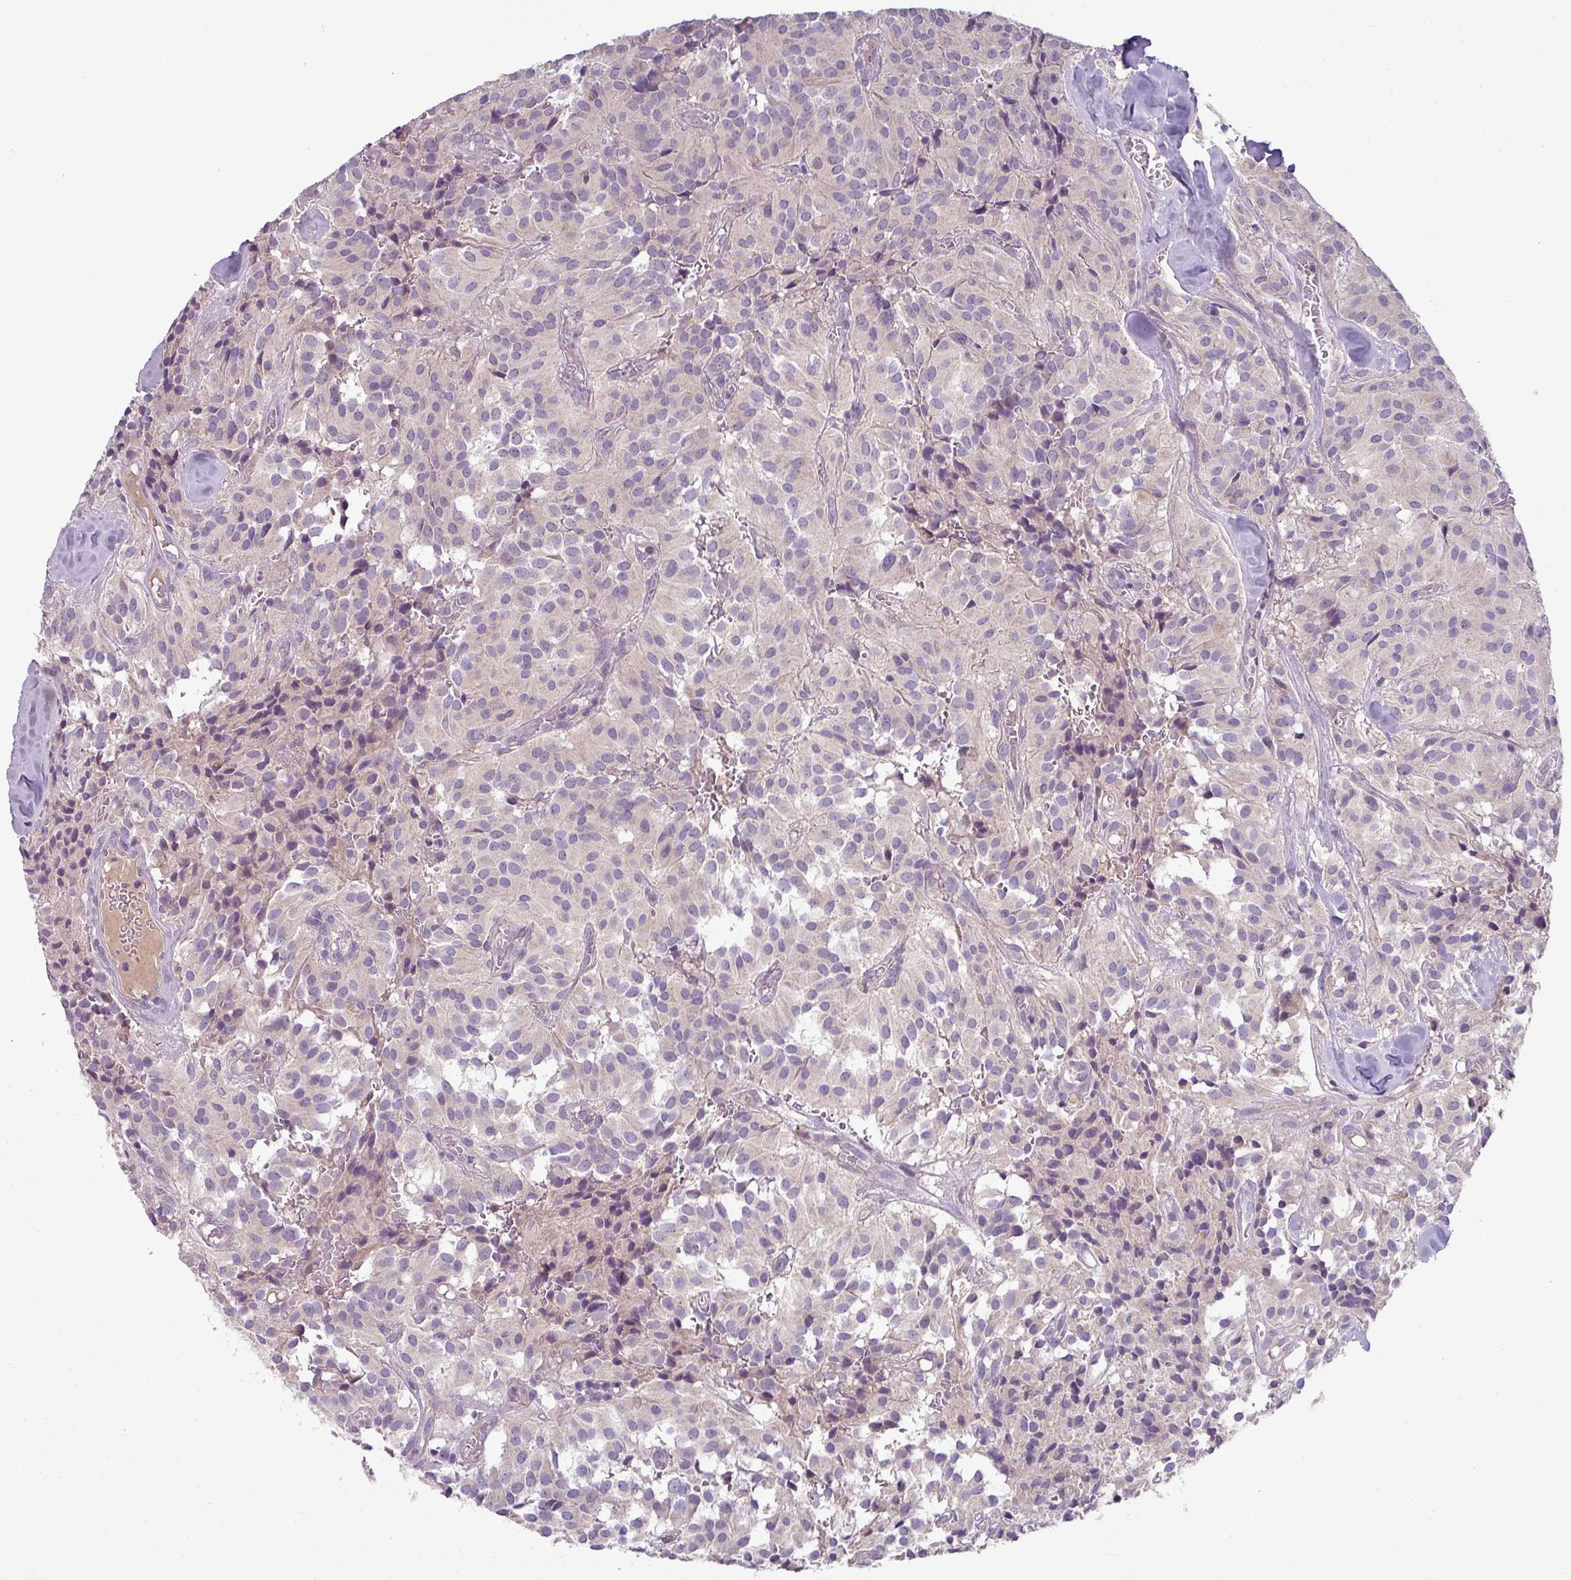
{"staining": {"intensity": "negative", "quantity": "none", "location": "none"}, "tissue": "glioma", "cell_type": "Tumor cells", "image_type": "cancer", "snomed": [{"axis": "morphology", "description": "Glioma, malignant, Low grade"}, {"axis": "topography", "description": "Brain"}], "caption": "This is a photomicrograph of immunohistochemistry staining of glioma, which shows no positivity in tumor cells.", "gene": "LRRC9", "patient": {"sex": "male", "age": 42}}